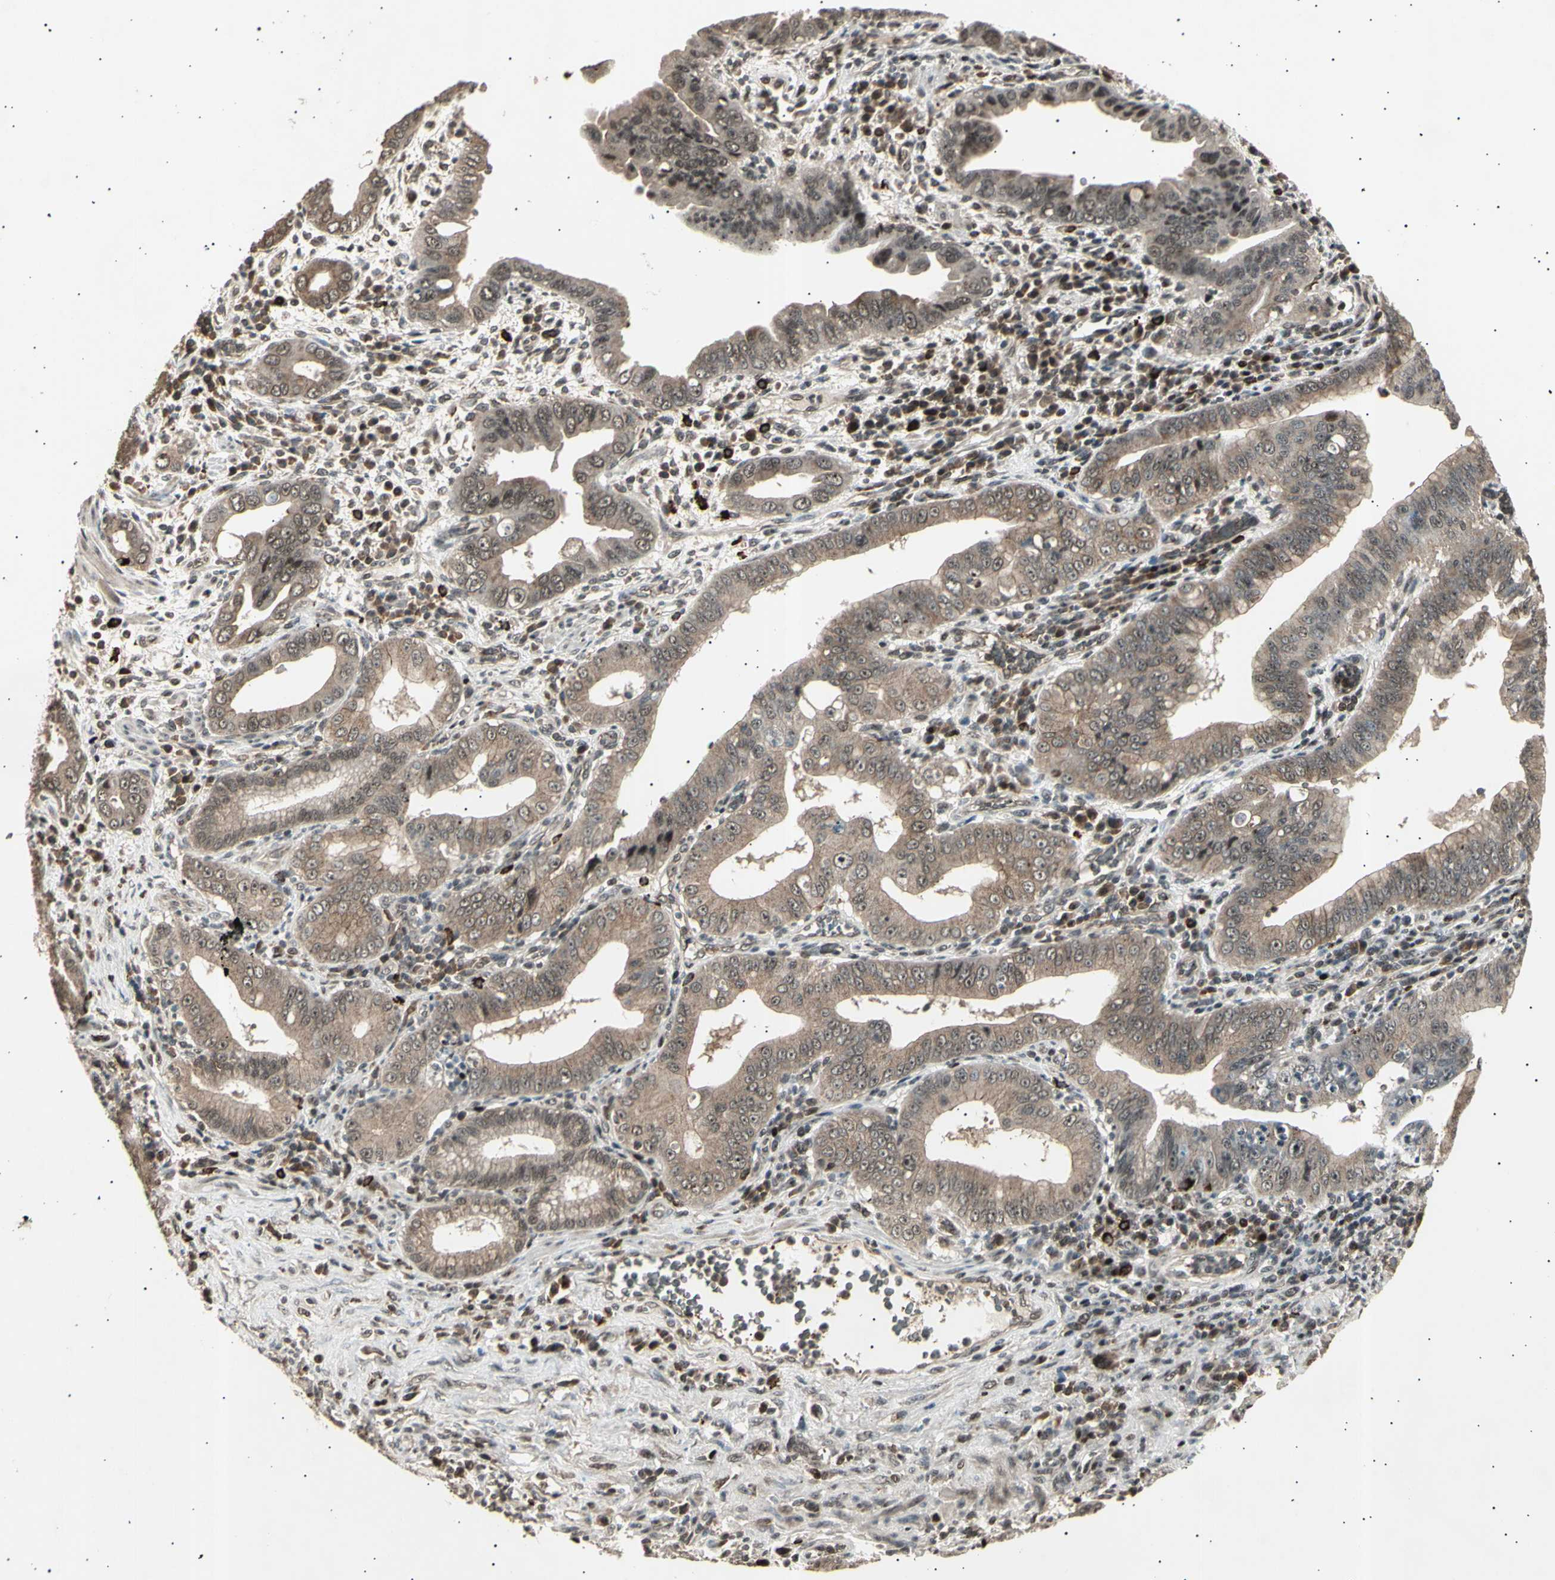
{"staining": {"intensity": "weak", "quantity": ">75%", "location": "cytoplasmic/membranous,nuclear"}, "tissue": "pancreatic cancer", "cell_type": "Tumor cells", "image_type": "cancer", "snomed": [{"axis": "morphology", "description": "Normal tissue, NOS"}, {"axis": "topography", "description": "Lymph node"}], "caption": "Pancreatic cancer stained with a protein marker demonstrates weak staining in tumor cells.", "gene": "NUAK2", "patient": {"sex": "male", "age": 50}}